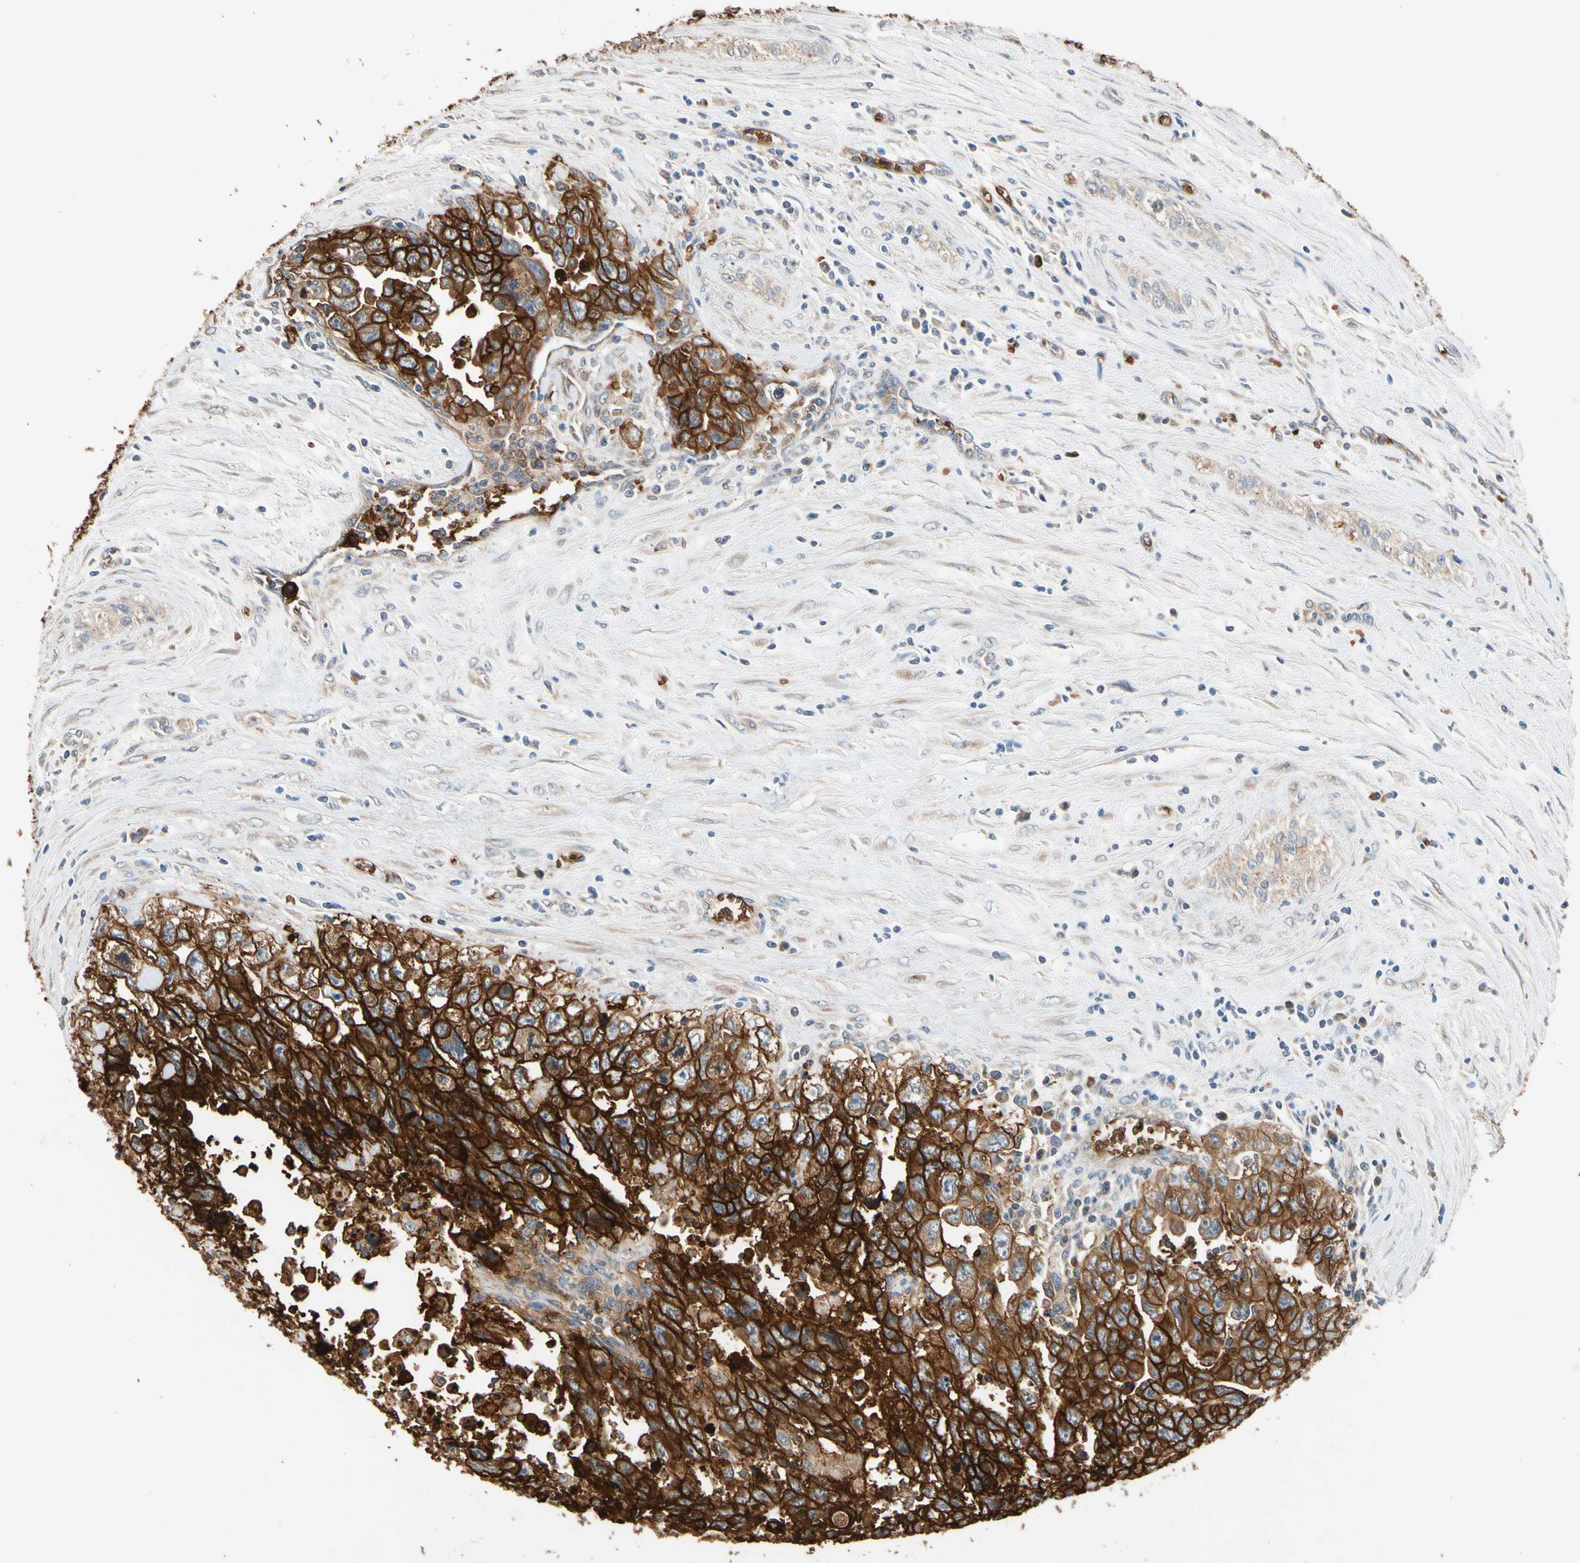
{"staining": {"intensity": "strong", "quantity": ">75%", "location": "cytoplasmic/membranous"}, "tissue": "testis cancer", "cell_type": "Tumor cells", "image_type": "cancer", "snomed": [{"axis": "morphology", "description": "Carcinoma, Embryonal, NOS"}, {"axis": "topography", "description": "Testis"}], "caption": "Testis cancer stained with a brown dye exhibits strong cytoplasmic/membranous positive staining in about >75% of tumor cells.", "gene": "RIOK2", "patient": {"sex": "male", "age": 28}}